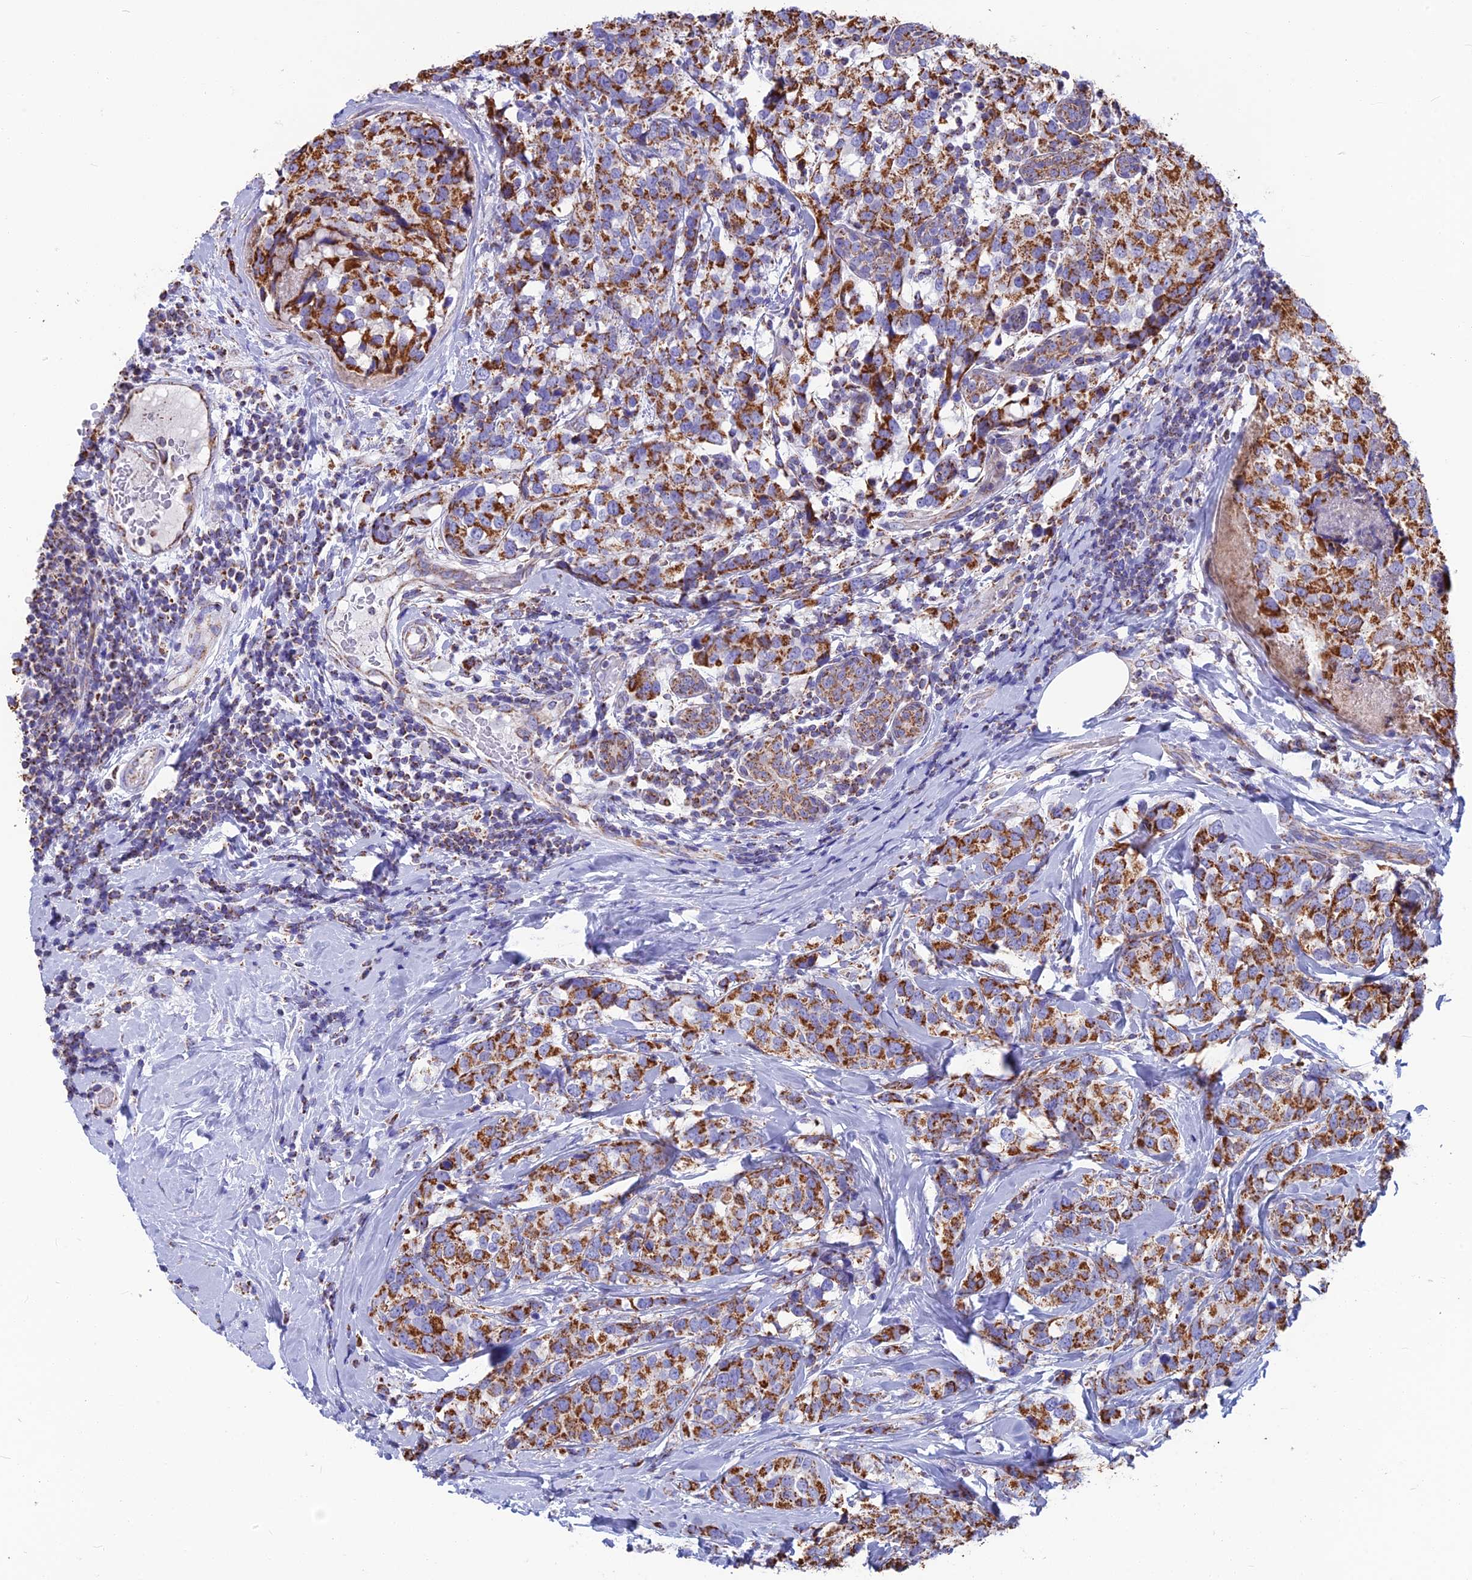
{"staining": {"intensity": "strong", "quantity": ">75%", "location": "cytoplasmic/membranous"}, "tissue": "breast cancer", "cell_type": "Tumor cells", "image_type": "cancer", "snomed": [{"axis": "morphology", "description": "Lobular carcinoma"}, {"axis": "topography", "description": "Breast"}], "caption": "Immunohistochemical staining of lobular carcinoma (breast) shows high levels of strong cytoplasmic/membranous expression in approximately >75% of tumor cells. The staining is performed using DAB (3,3'-diaminobenzidine) brown chromogen to label protein expression. The nuclei are counter-stained blue using hematoxylin.", "gene": "CS", "patient": {"sex": "female", "age": 59}}